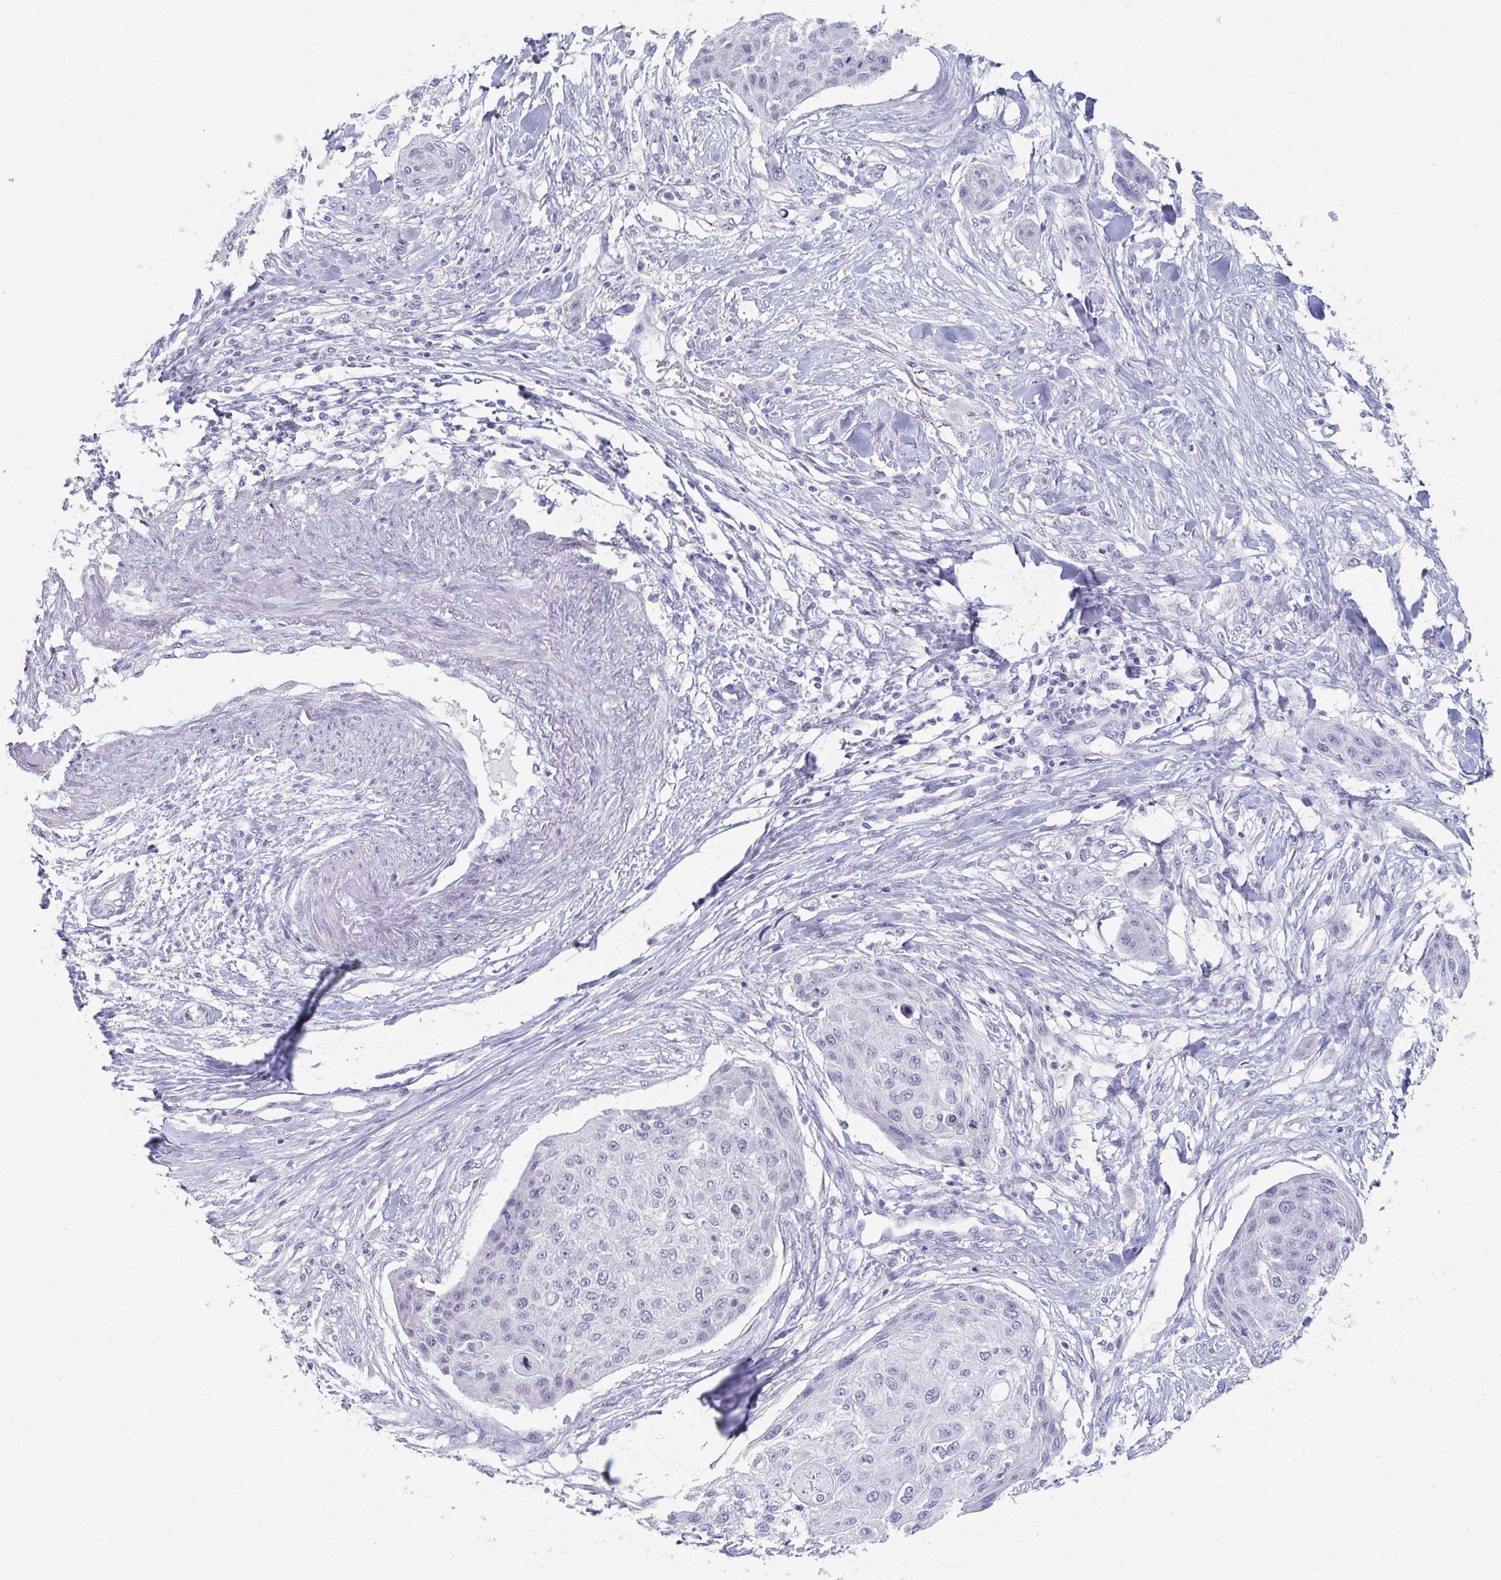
{"staining": {"intensity": "negative", "quantity": "none", "location": "none"}, "tissue": "skin cancer", "cell_type": "Tumor cells", "image_type": "cancer", "snomed": [{"axis": "morphology", "description": "Squamous cell carcinoma, NOS"}, {"axis": "topography", "description": "Skin"}], "caption": "The histopathology image shows no significant positivity in tumor cells of squamous cell carcinoma (skin).", "gene": "RUBCN", "patient": {"sex": "female", "age": 87}}